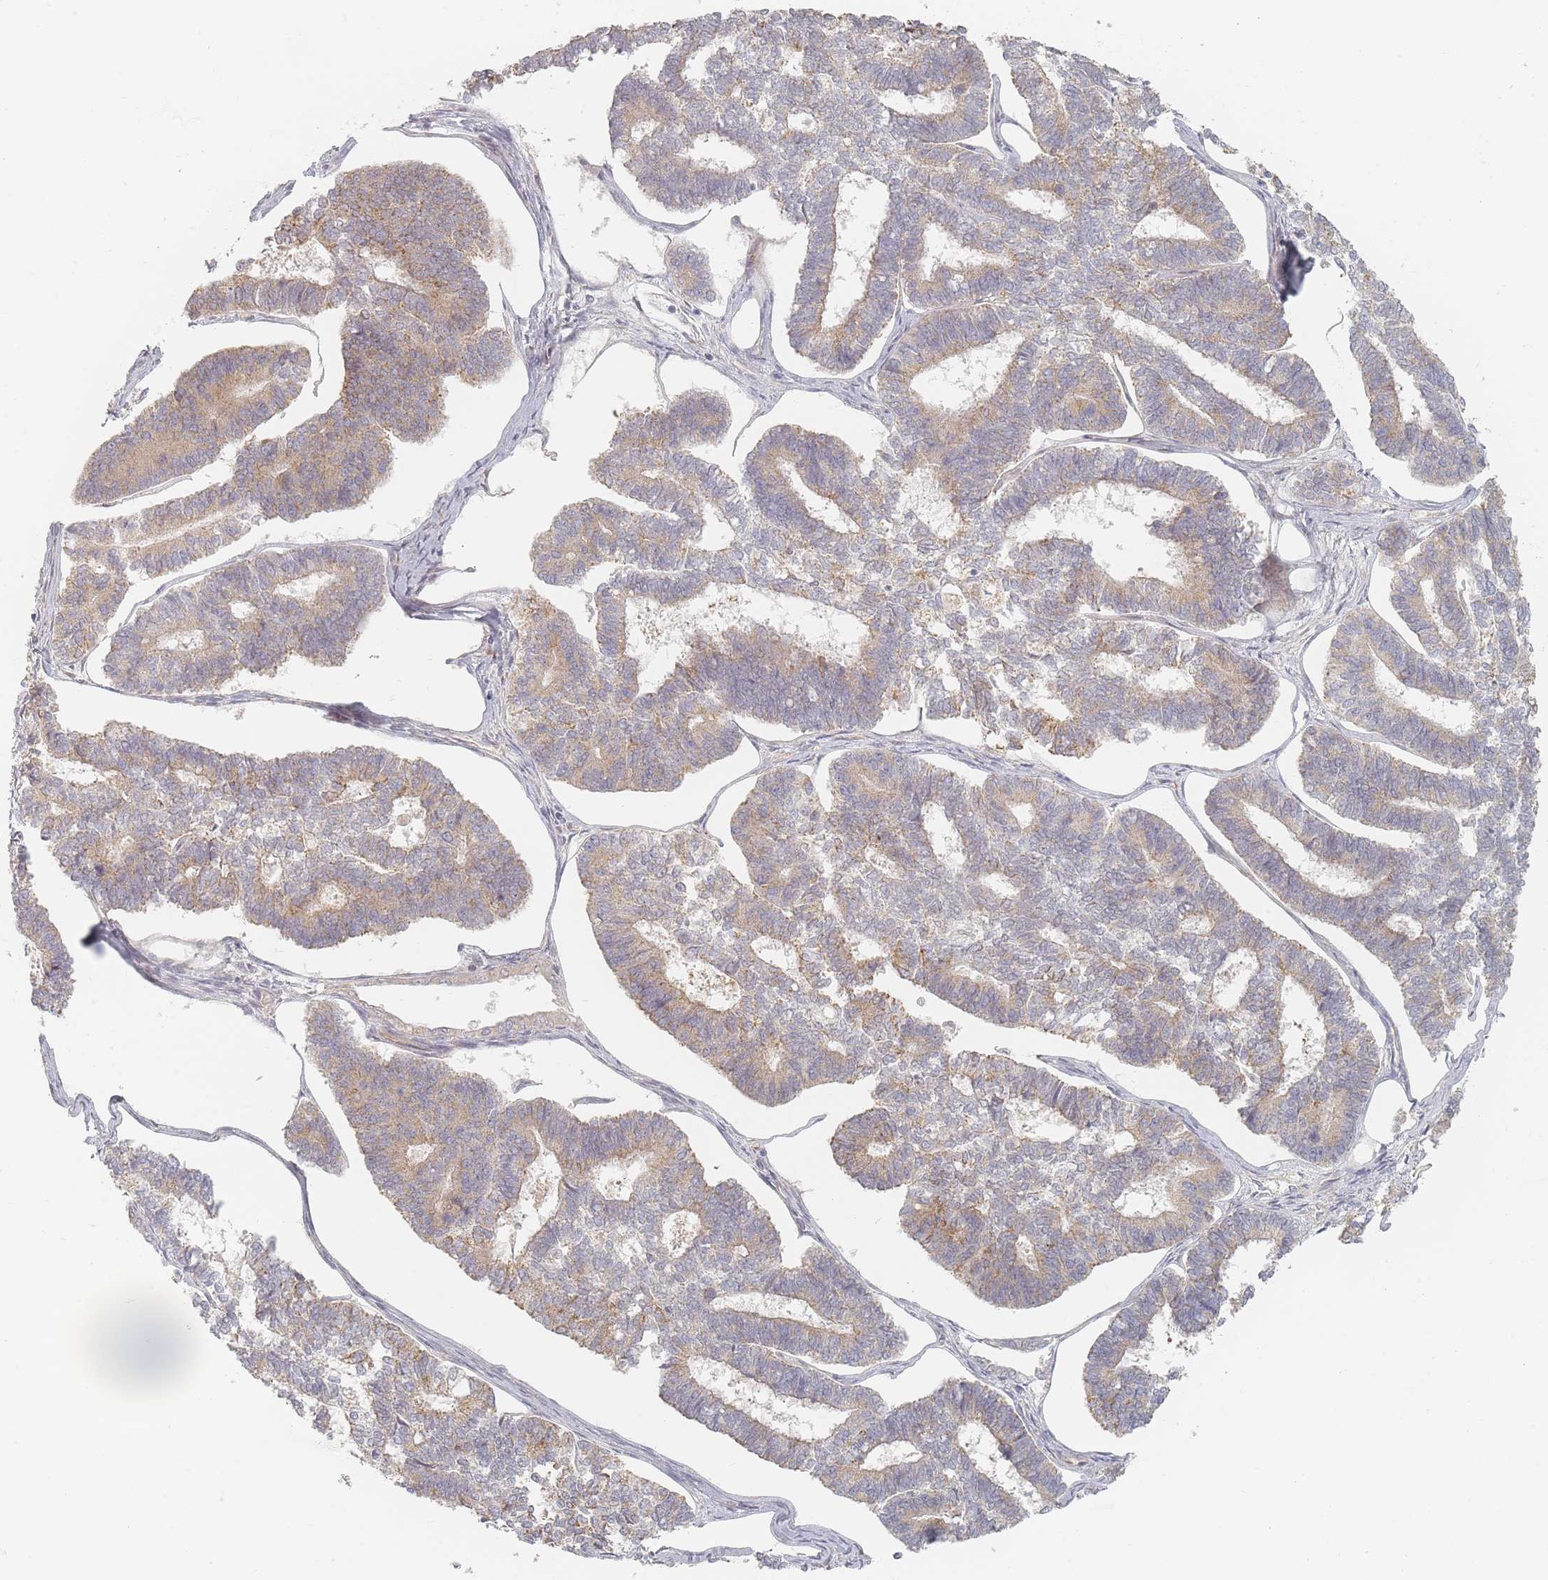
{"staining": {"intensity": "moderate", "quantity": "25%-75%", "location": "cytoplasmic/membranous"}, "tissue": "endometrial cancer", "cell_type": "Tumor cells", "image_type": "cancer", "snomed": [{"axis": "morphology", "description": "Adenocarcinoma, NOS"}, {"axis": "topography", "description": "Endometrium"}], "caption": "There is medium levels of moderate cytoplasmic/membranous expression in tumor cells of endometrial cancer, as demonstrated by immunohistochemical staining (brown color).", "gene": "ZKSCAN7", "patient": {"sex": "female", "age": 70}}